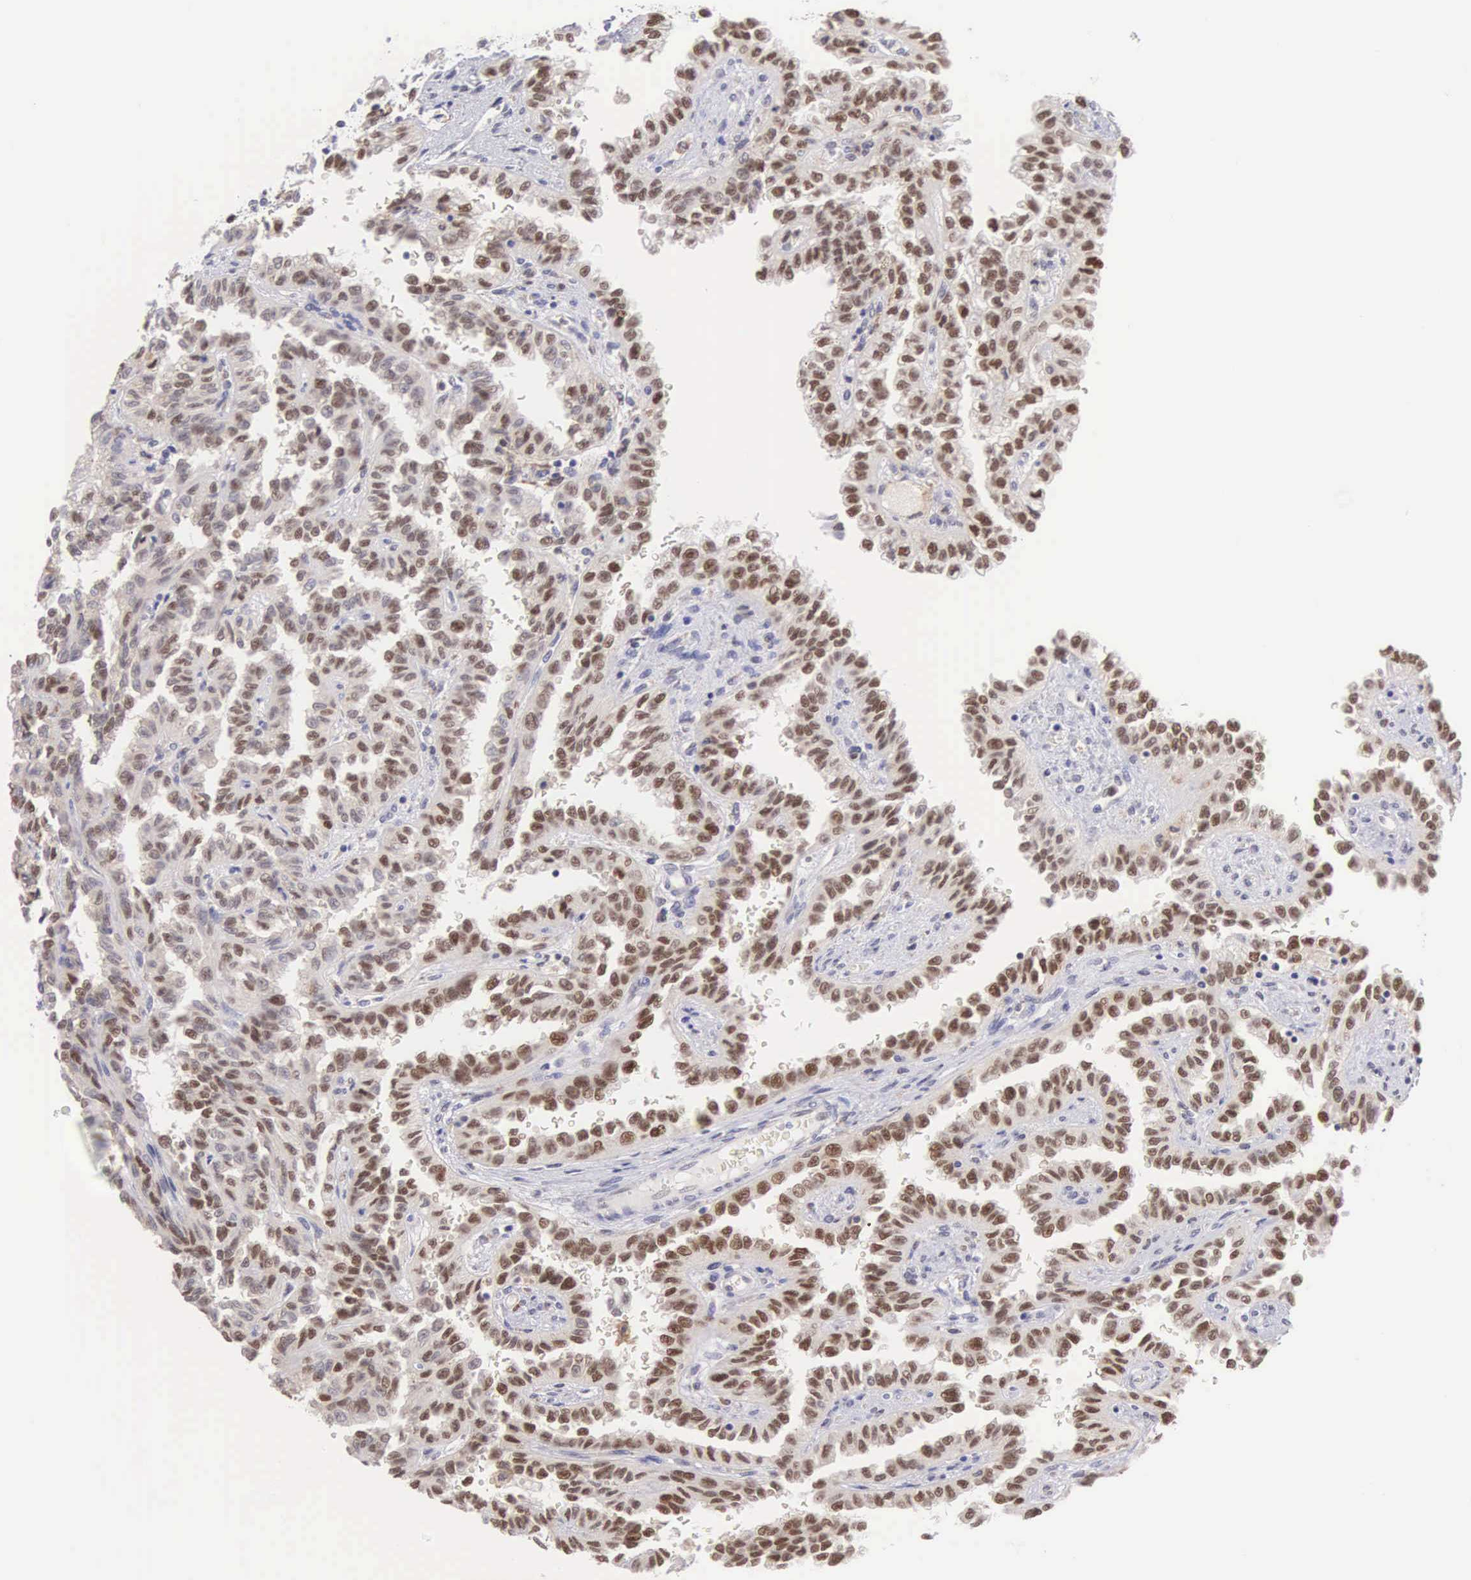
{"staining": {"intensity": "weak", "quantity": "25%-75%", "location": "nuclear"}, "tissue": "renal cancer", "cell_type": "Tumor cells", "image_type": "cancer", "snomed": [{"axis": "morphology", "description": "Inflammation, NOS"}, {"axis": "morphology", "description": "Adenocarcinoma, NOS"}, {"axis": "topography", "description": "Kidney"}], "caption": "Renal cancer (adenocarcinoma) was stained to show a protein in brown. There is low levels of weak nuclear expression in about 25%-75% of tumor cells. (DAB IHC with brightfield microscopy, high magnification).", "gene": "GRK3", "patient": {"sex": "male", "age": 68}}